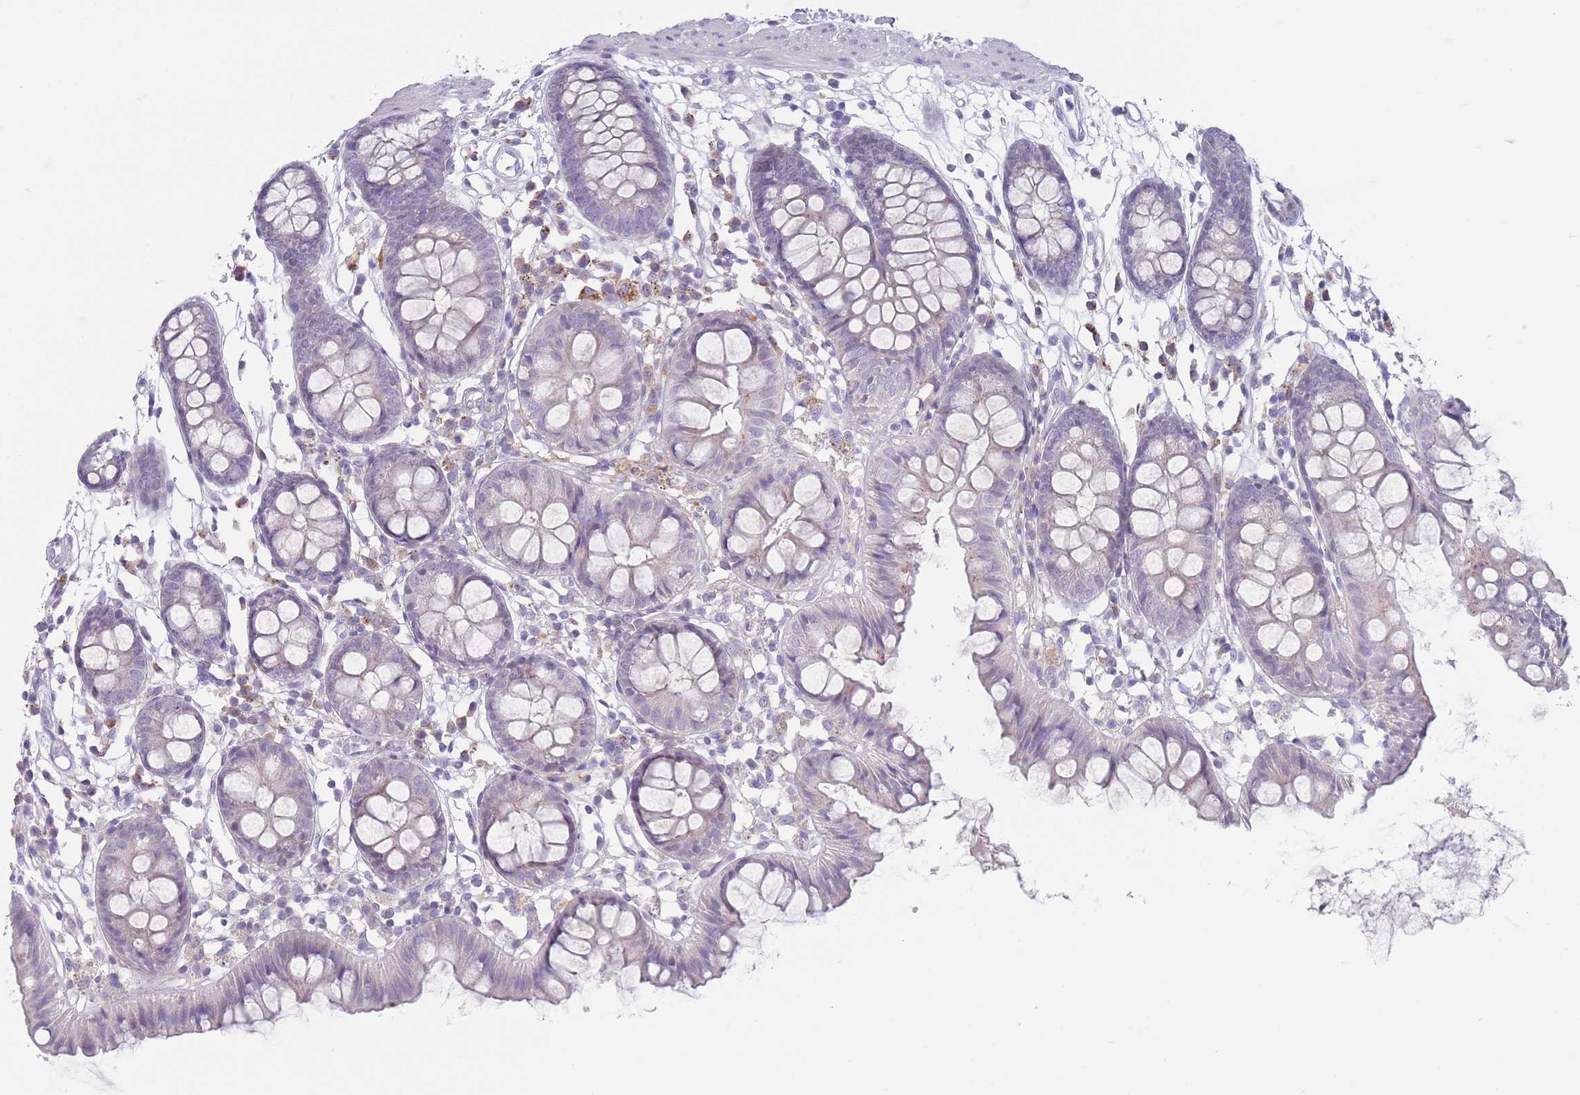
{"staining": {"intensity": "negative", "quantity": "none", "location": "none"}, "tissue": "colon", "cell_type": "Endothelial cells", "image_type": "normal", "snomed": [{"axis": "morphology", "description": "Normal tissue, NOS"}, {"axis": "topography", "description": "Colon"}], "caption": "Endothelial cells are negative for protein expression in benign human colon. The staining is performed using DAB brown chromogen with nuclei counter-stained in using hematoxylin.", "gene": "PAIP2B", "patient": {"sex": "female", "age": 84}}